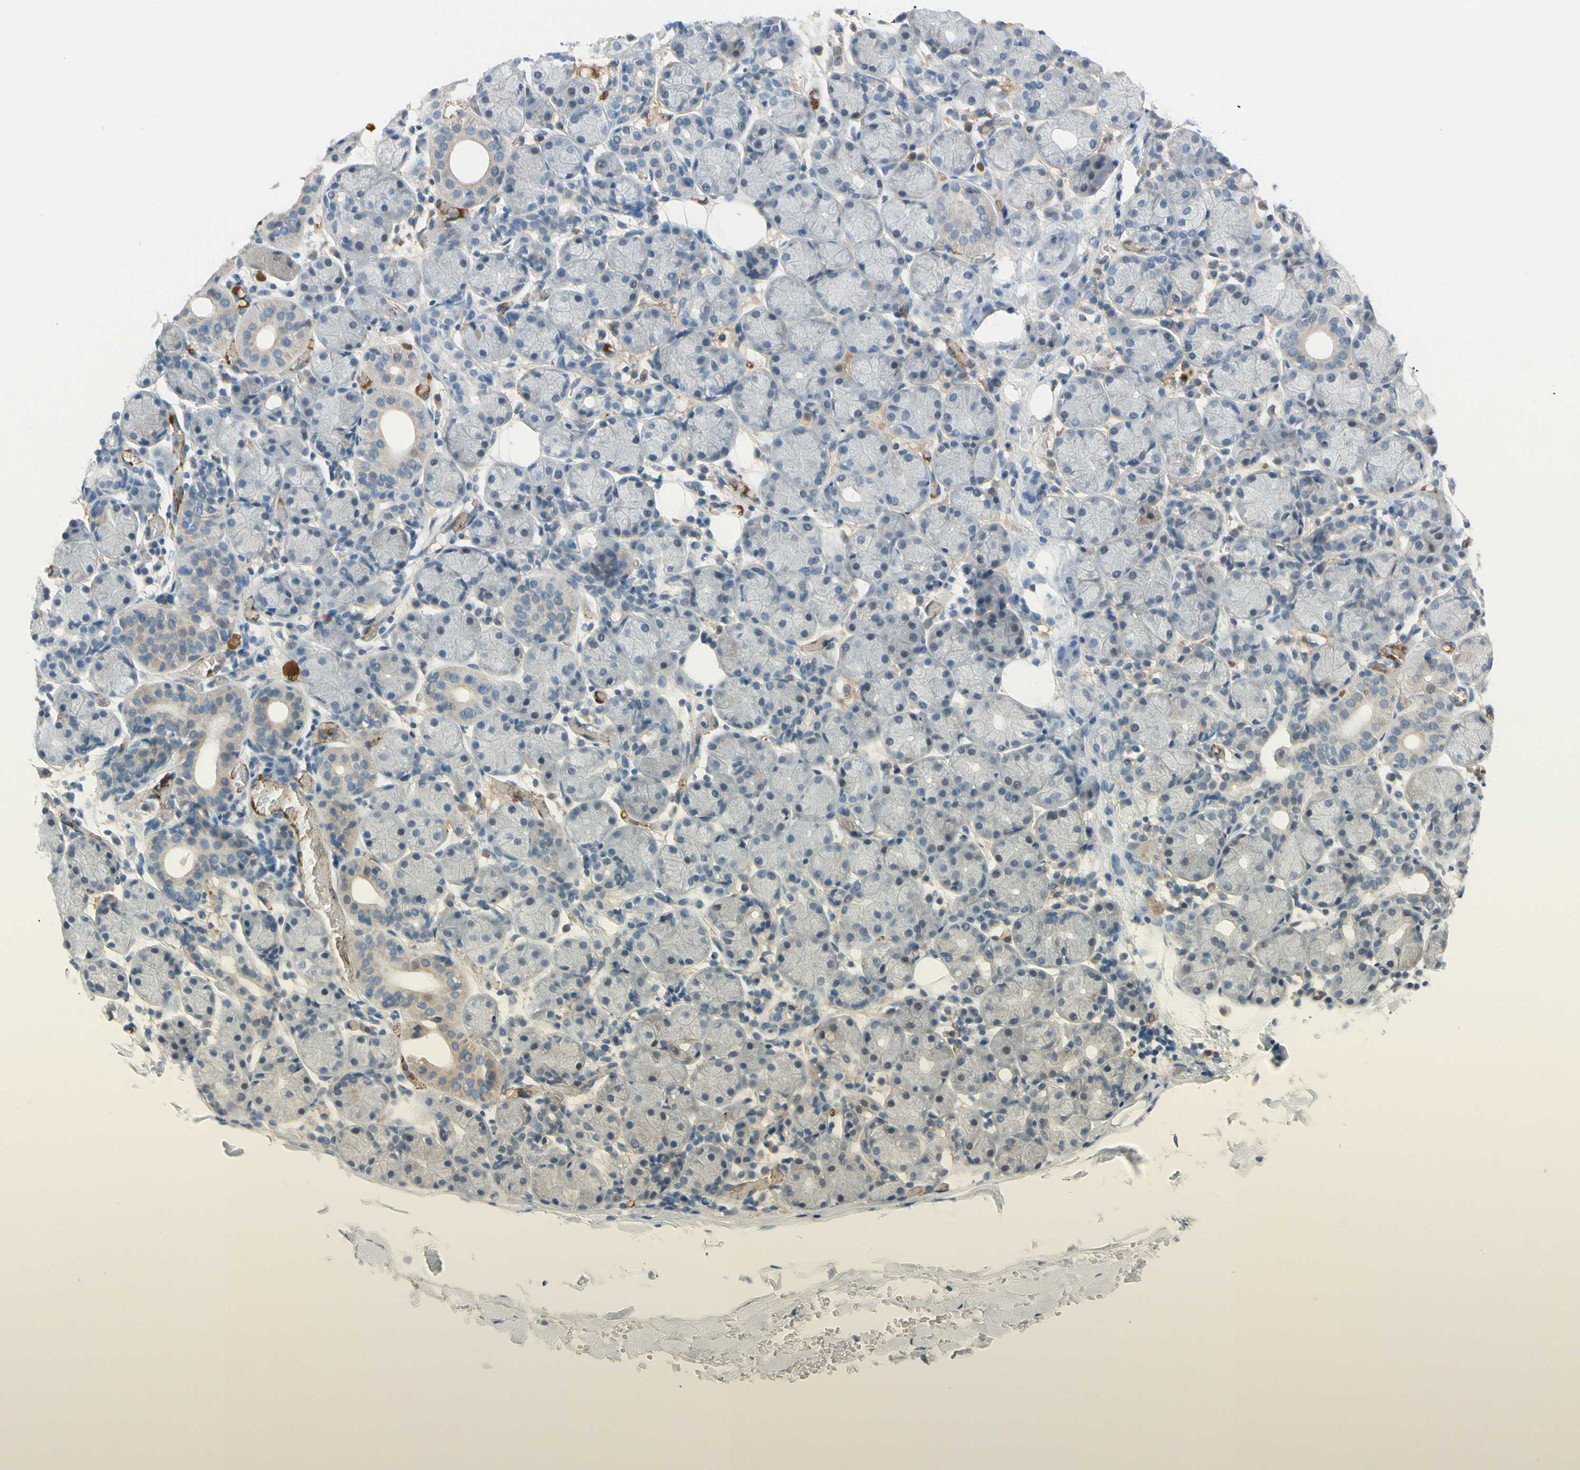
{"staining": {"intensity": "negative", "quantity": "none", "location": "none"}, "tissue": "salivary gland", "cell_type": "Glandular cells", "image_type": "normal", "snomed": [{"axis": "morphology", "description": "Normal tissue, NOS"}, {"axis": "topography", "description": "Salivary gland"}], "caption": "Immunohistochemical staining of normal human salivary gland reveals no significant staining in glandular cells. (Stains: DAB immunohistochemistry (IHC) with hematoxylin counter stain, Microscopy: brightfield microscopy at high magnification).", "gene": "CNDP1", "patient": {"sex": "female", "age": 24}}